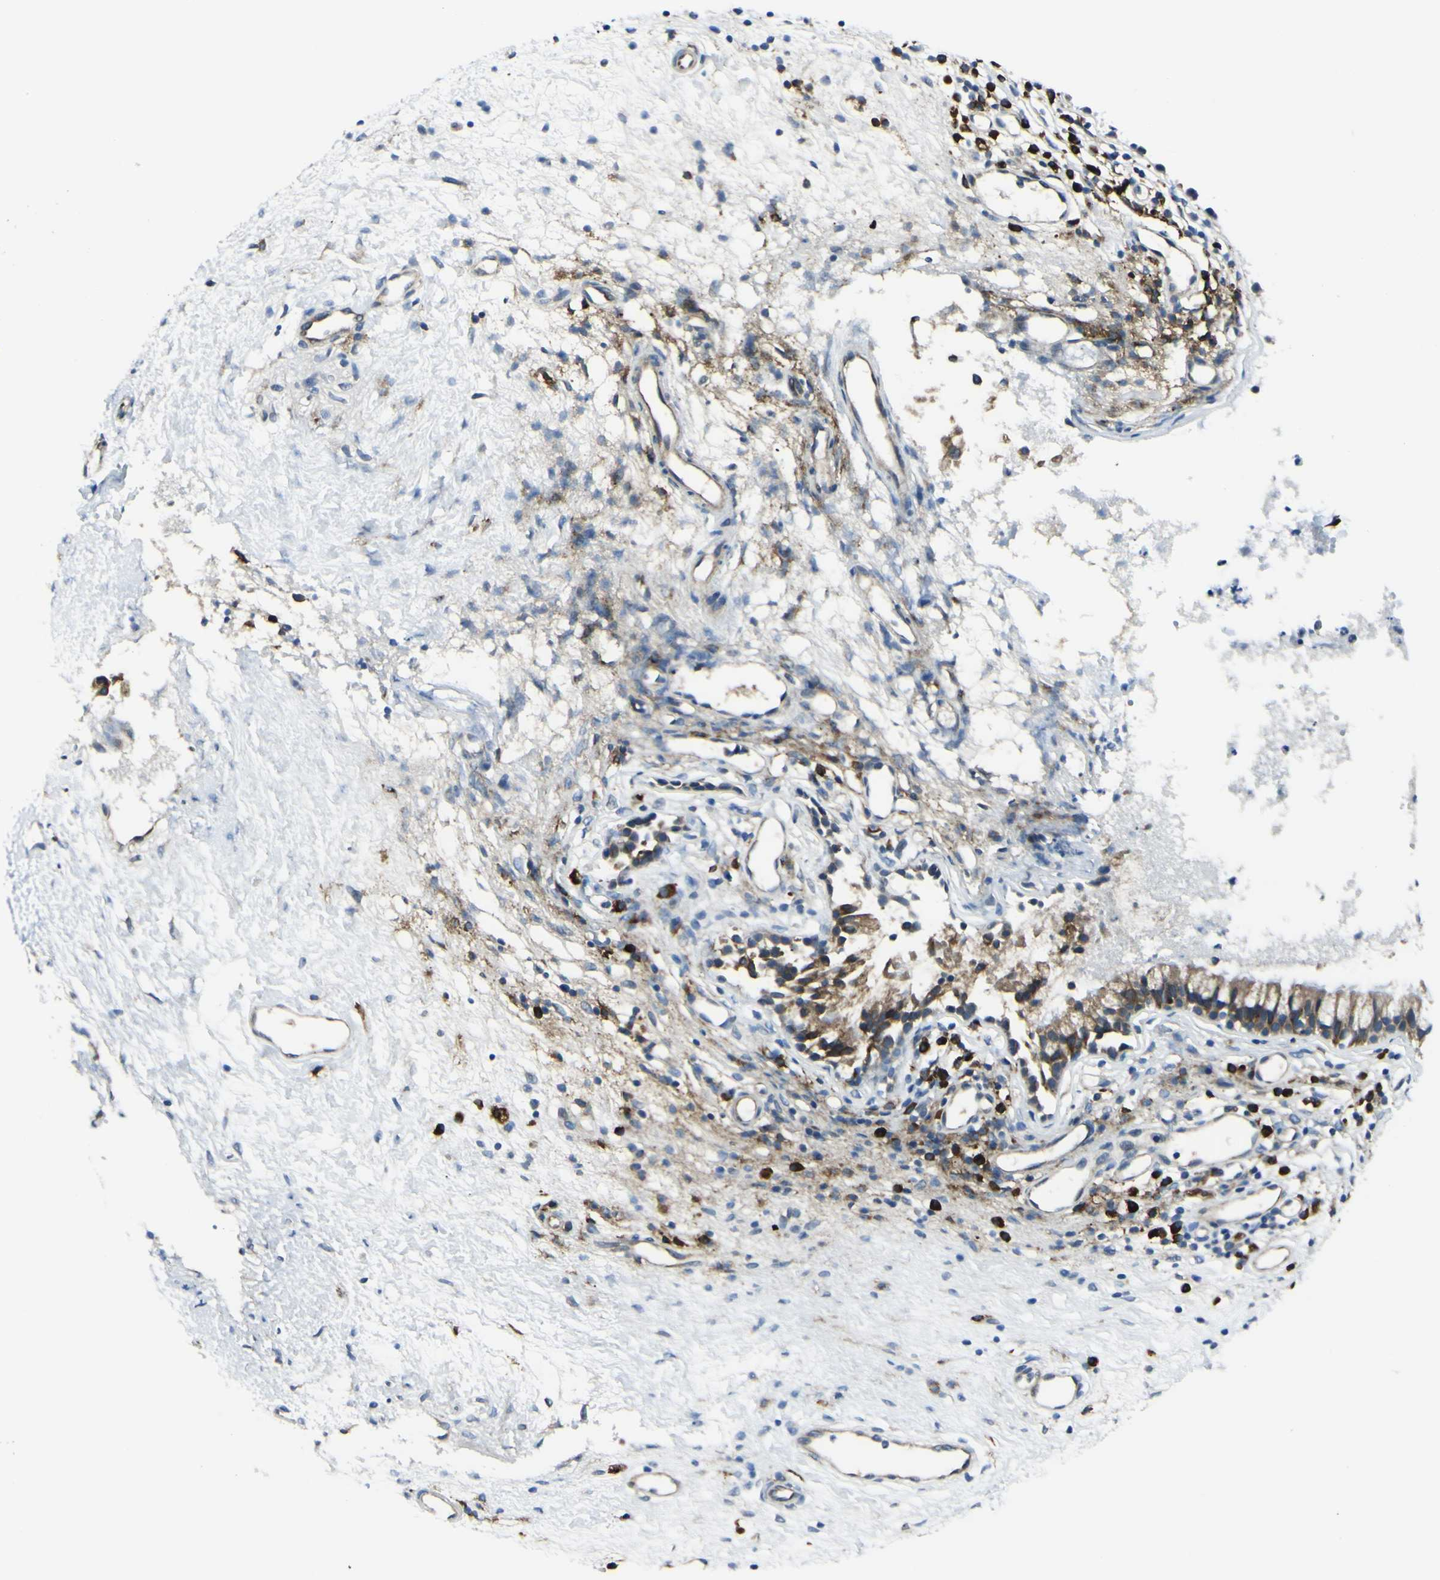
{"staining": {"intensity": "moderate", "quantity": ">75%", "location": "cytoplasmic/membranous"}, "tissue": "nasopharynx", "cell_type": "Respiratory epithelial cells", "image_type": "normal", "snomed": [{"axis": "morphology", "description": "Normal tissue, NOS"}, {"axis": "topography", "description": "Nasopharynx"}], "caption": "Approximately >75% of respiratory epithelial cells in unremarkable nasopharynx exhibit moderate cytoplasmic/membranous protein positivity as visualized by brown immunohistochemical staining.", "gene": "SELENOS", "patient": {"sex": "male", "age": 21}}